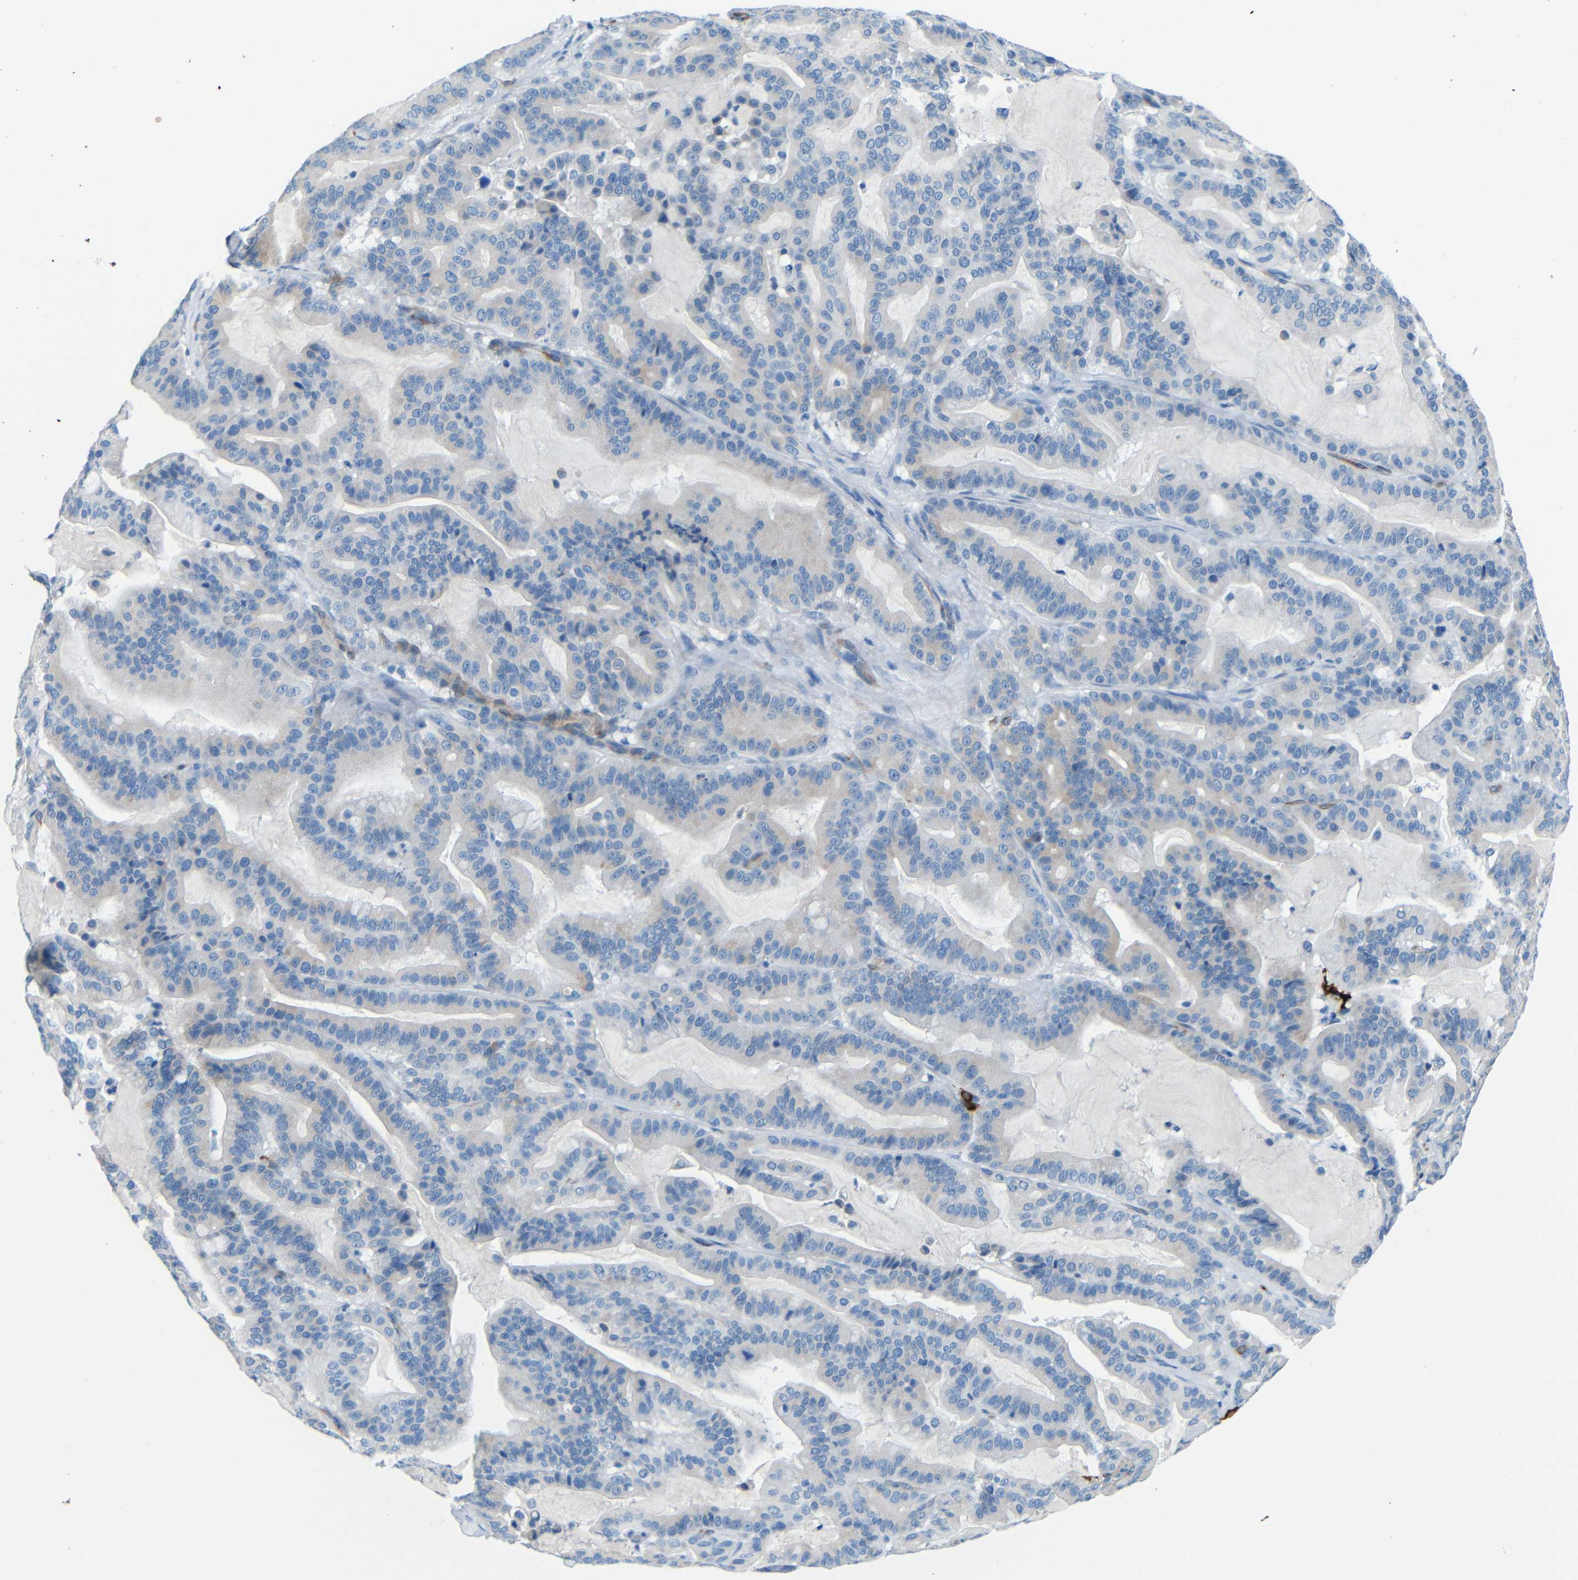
{"staining": {"intensity": "negative", "quantity": "none", "location": "none"}, "tissue": "pancreatic cancer", "cell_type": "Tumor cells", "image_type": "cancer", "snomed": [{"axis": "morphology", "description": "Adenocarcinoma, NOS"}, {"axis": "topography", "description": "Pancreas"}], "caption": "Micrograph shows no protein positivity in tumor cells of pancreatic cancer tissue.", "gene": "MAP2", "patient": {"sex": "male", "age": 63}}